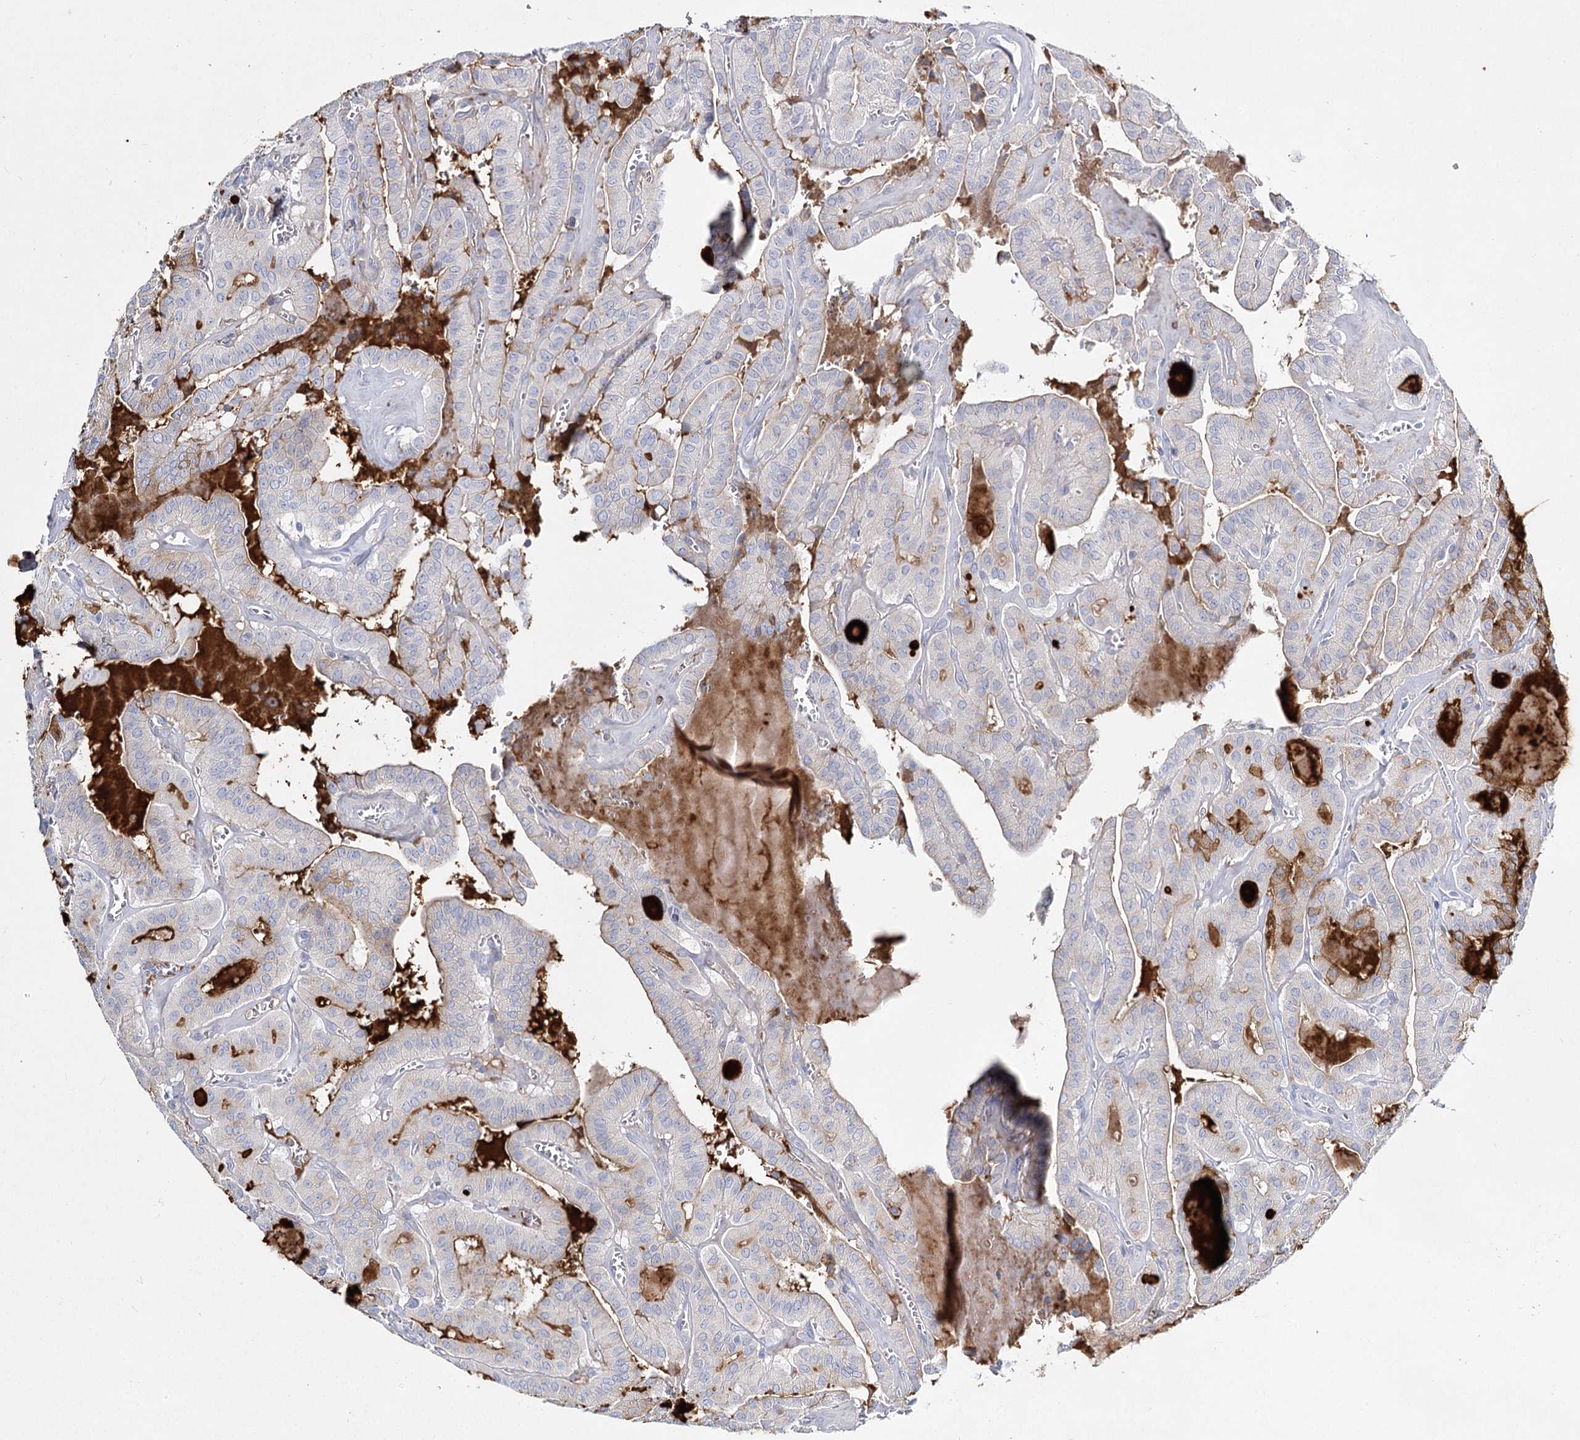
{"staining": {"intensity": "negative", "quantity": "none", "location": "none"}, "tissue": "thyroid cancer", "cell_type": "Tumor cells", "image_type": "cancer", "snomed": [{"axis": "morphology", "description": "Papillary adenocarcinoma, NOS"}, {"axis": "topography", "description": "Thyroid gland"}], "caption": "Immunohistochemistry image of thyroid cancer (papillary adenocarcinoma) stained for a protein (brown), which exhibits no positivity in tumor cells.", "gene": "SLC17A2", "patient": {"sex": "male", "age": 52}}